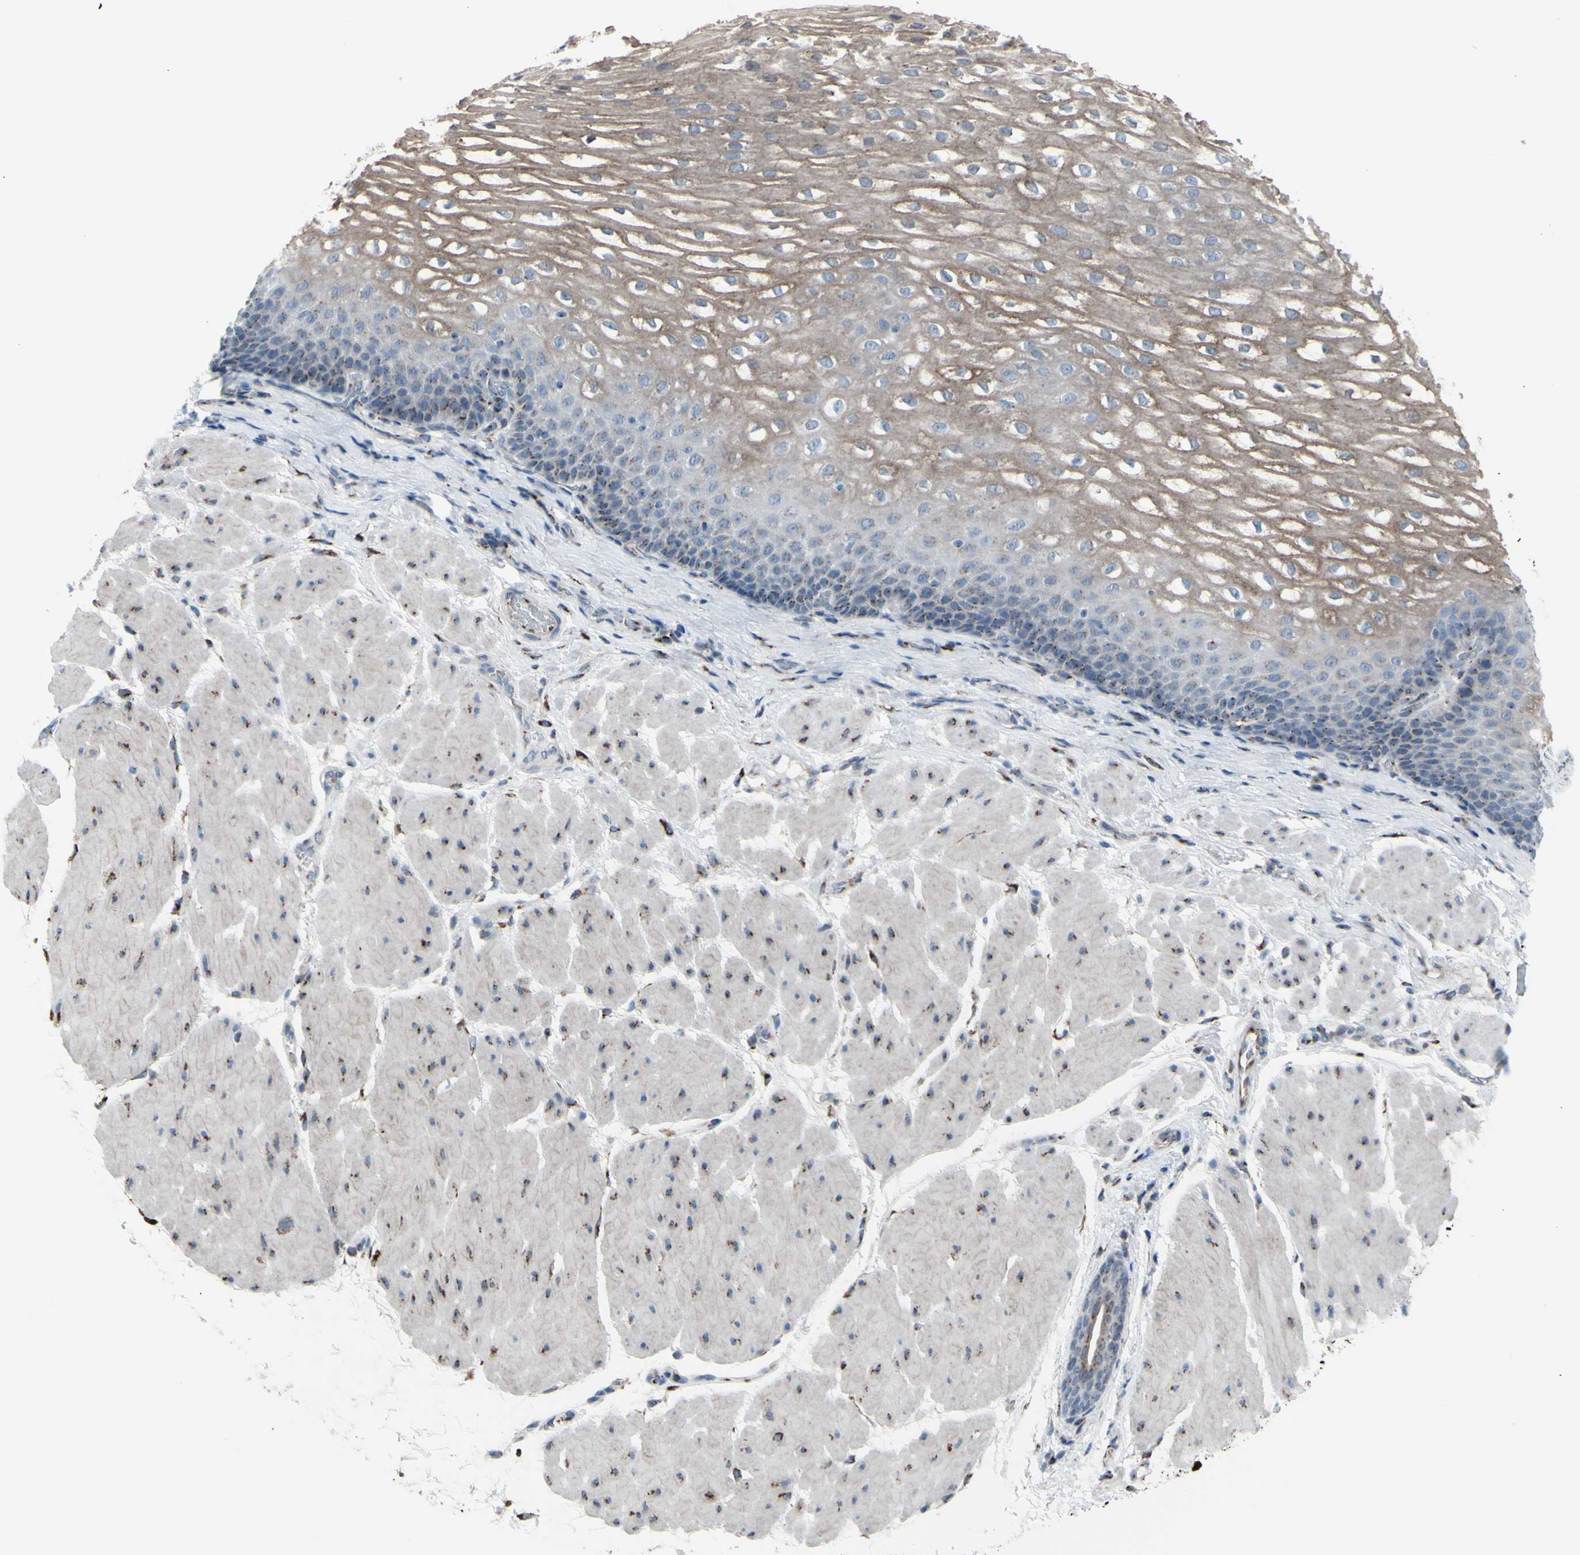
{"staining": {"intensity": "moderate", "quantity": "25%-75%", "location": "cytoplasmic/membranous"}, "tissue": "esophagus", "cell_type": "Squamous epithelial cells", "image_type": "normal", "snomed": [{"axis": "morphology", "description": "Normal tissue, NOS"}, {"axis": "topography", "description": "Esophagus"}], "caption": "Unremarkable esophagus displays moderate cytoplasmic/membranous staining in about 25%-75% of squamous epithelial cells, visualized by immunohistochemistry.", "gene": "GLG1", "patient": {"sex": "male", "age": 48}}